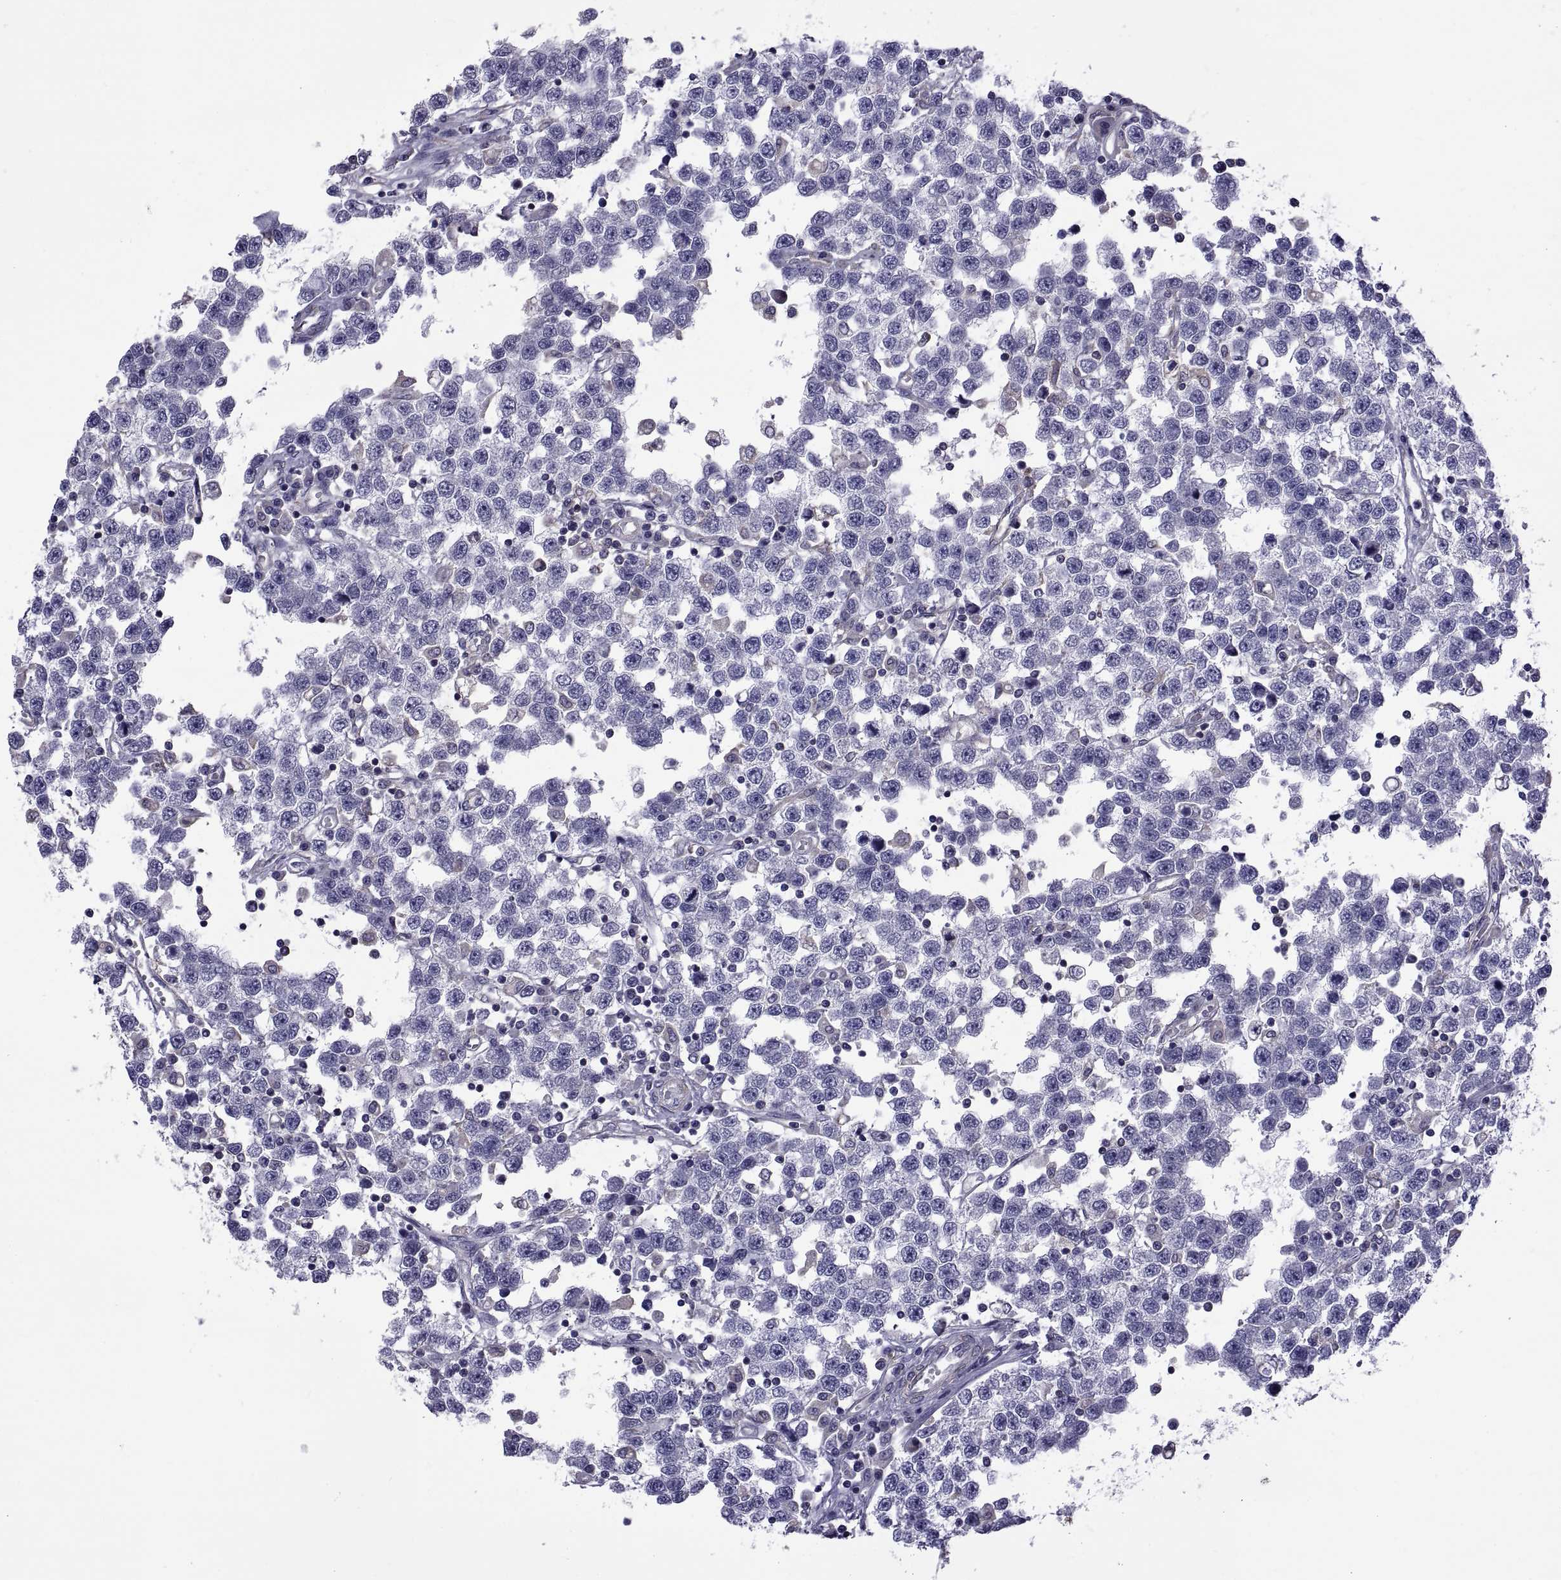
{"staining": {"intensity": "negative", "quantity": "none", "location": "none"}, "tissue": "testis cancer", "cell_type": "Tumor cells", "image_type": "cancer", "snomed": [{"axis": "morphology", "description": "Seminoma, NOS"}, {"axis": "topography", "description": "Testis"}], "caption": "This photomicrograph is of seminoma (testis) stained with immunohistochemistry to label a protein in brown with the nuclei are counter-stained blue. There is no positivity in tumor cells.", "gene": "TMC3", "patient": {"sex": "male", "age": 34}}